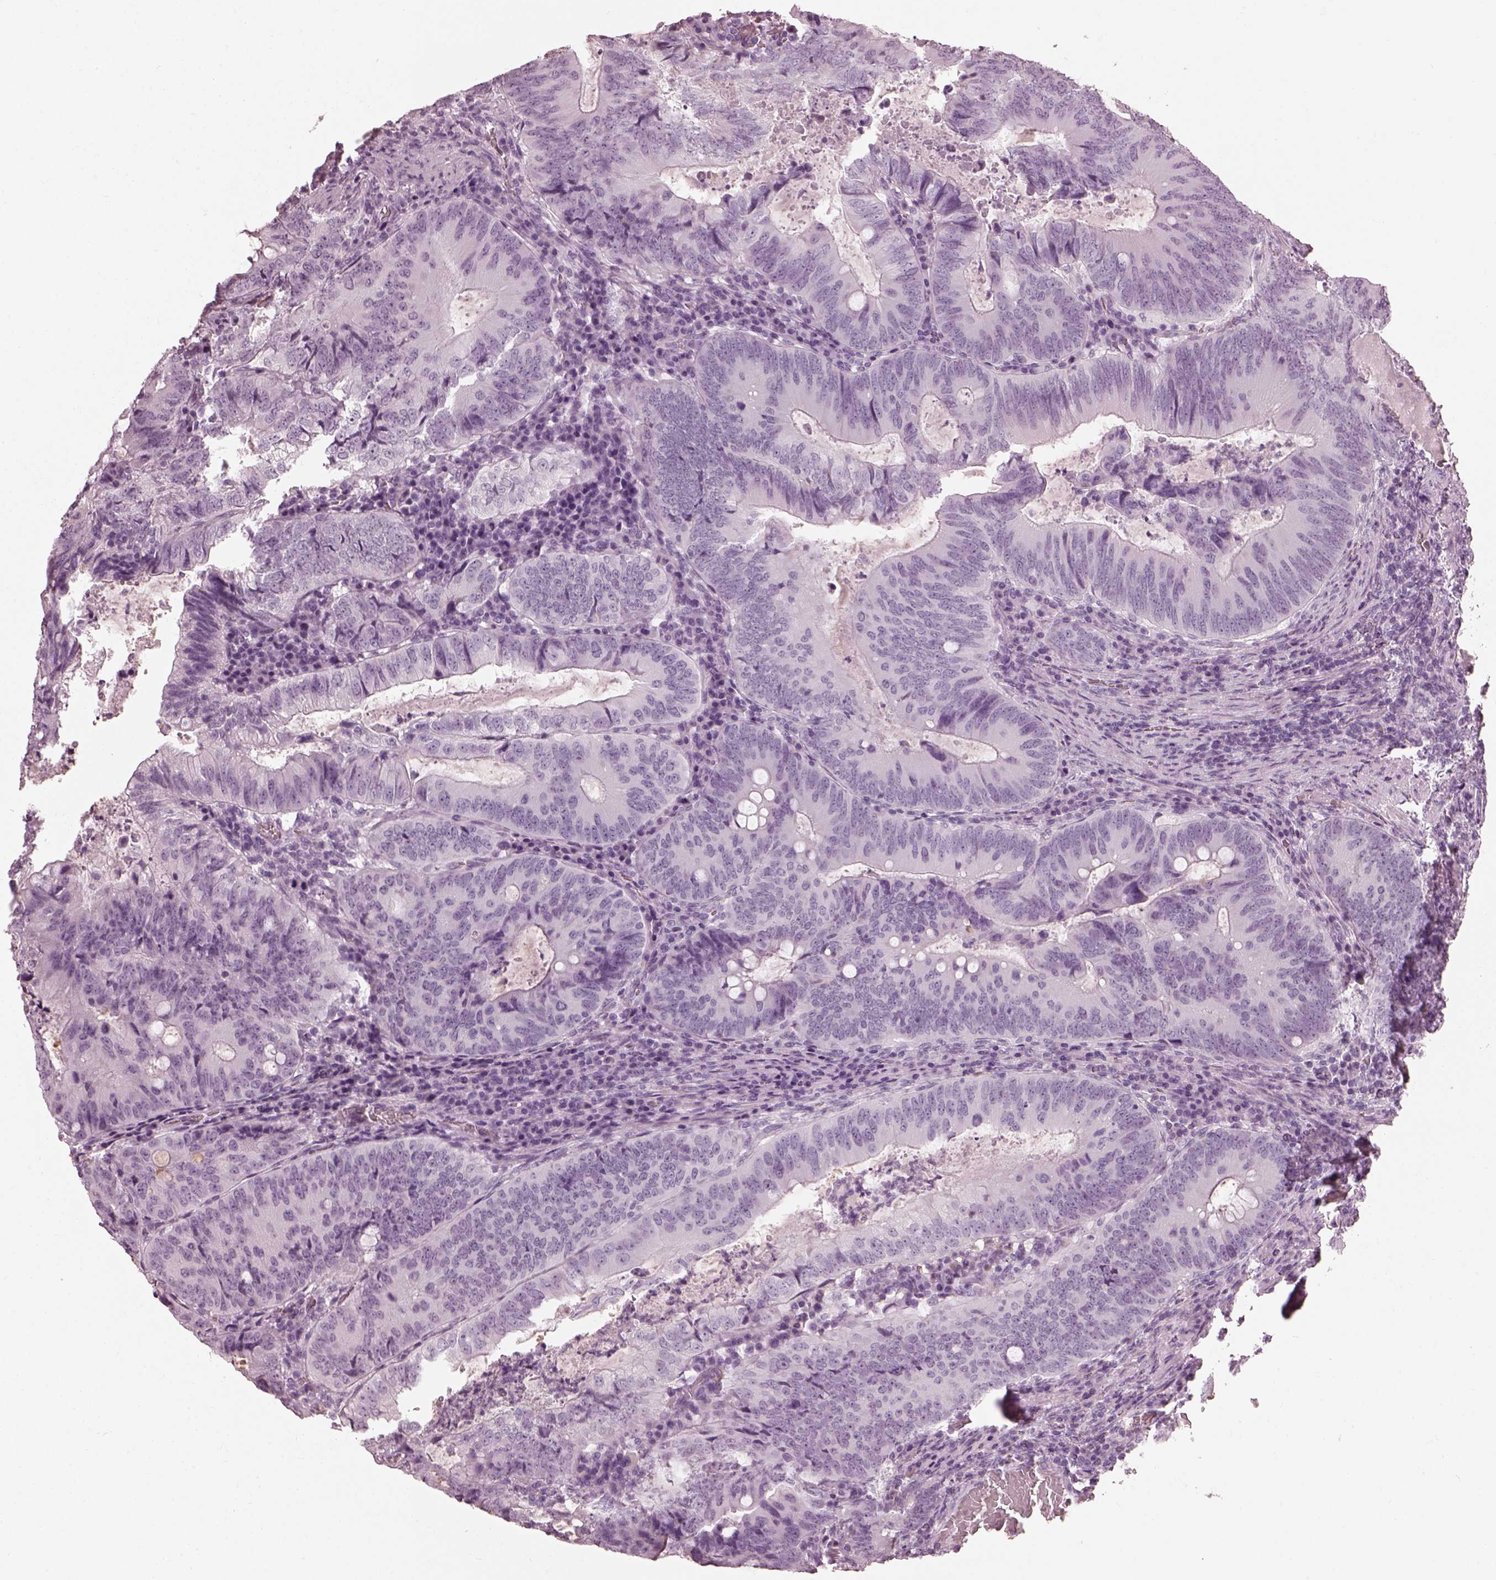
{"staining": {"intensity": "negative", "quantity": "none", "location": "none"}, "tissue": "colorectal cancer", "cell_type": "Tumor cells", "image_type": "cancer", "snomed": [{"axis": "morphology", "description": "Adenocarcinoma, NOS"}, {"axis": "topography", "description": "Colon"}], "caption": "Tumor cells are negative for protein expression in human colorectal adenocarcinoma.", "gene": "FUT4", "patient": {"sex": "male", "age": 67}}